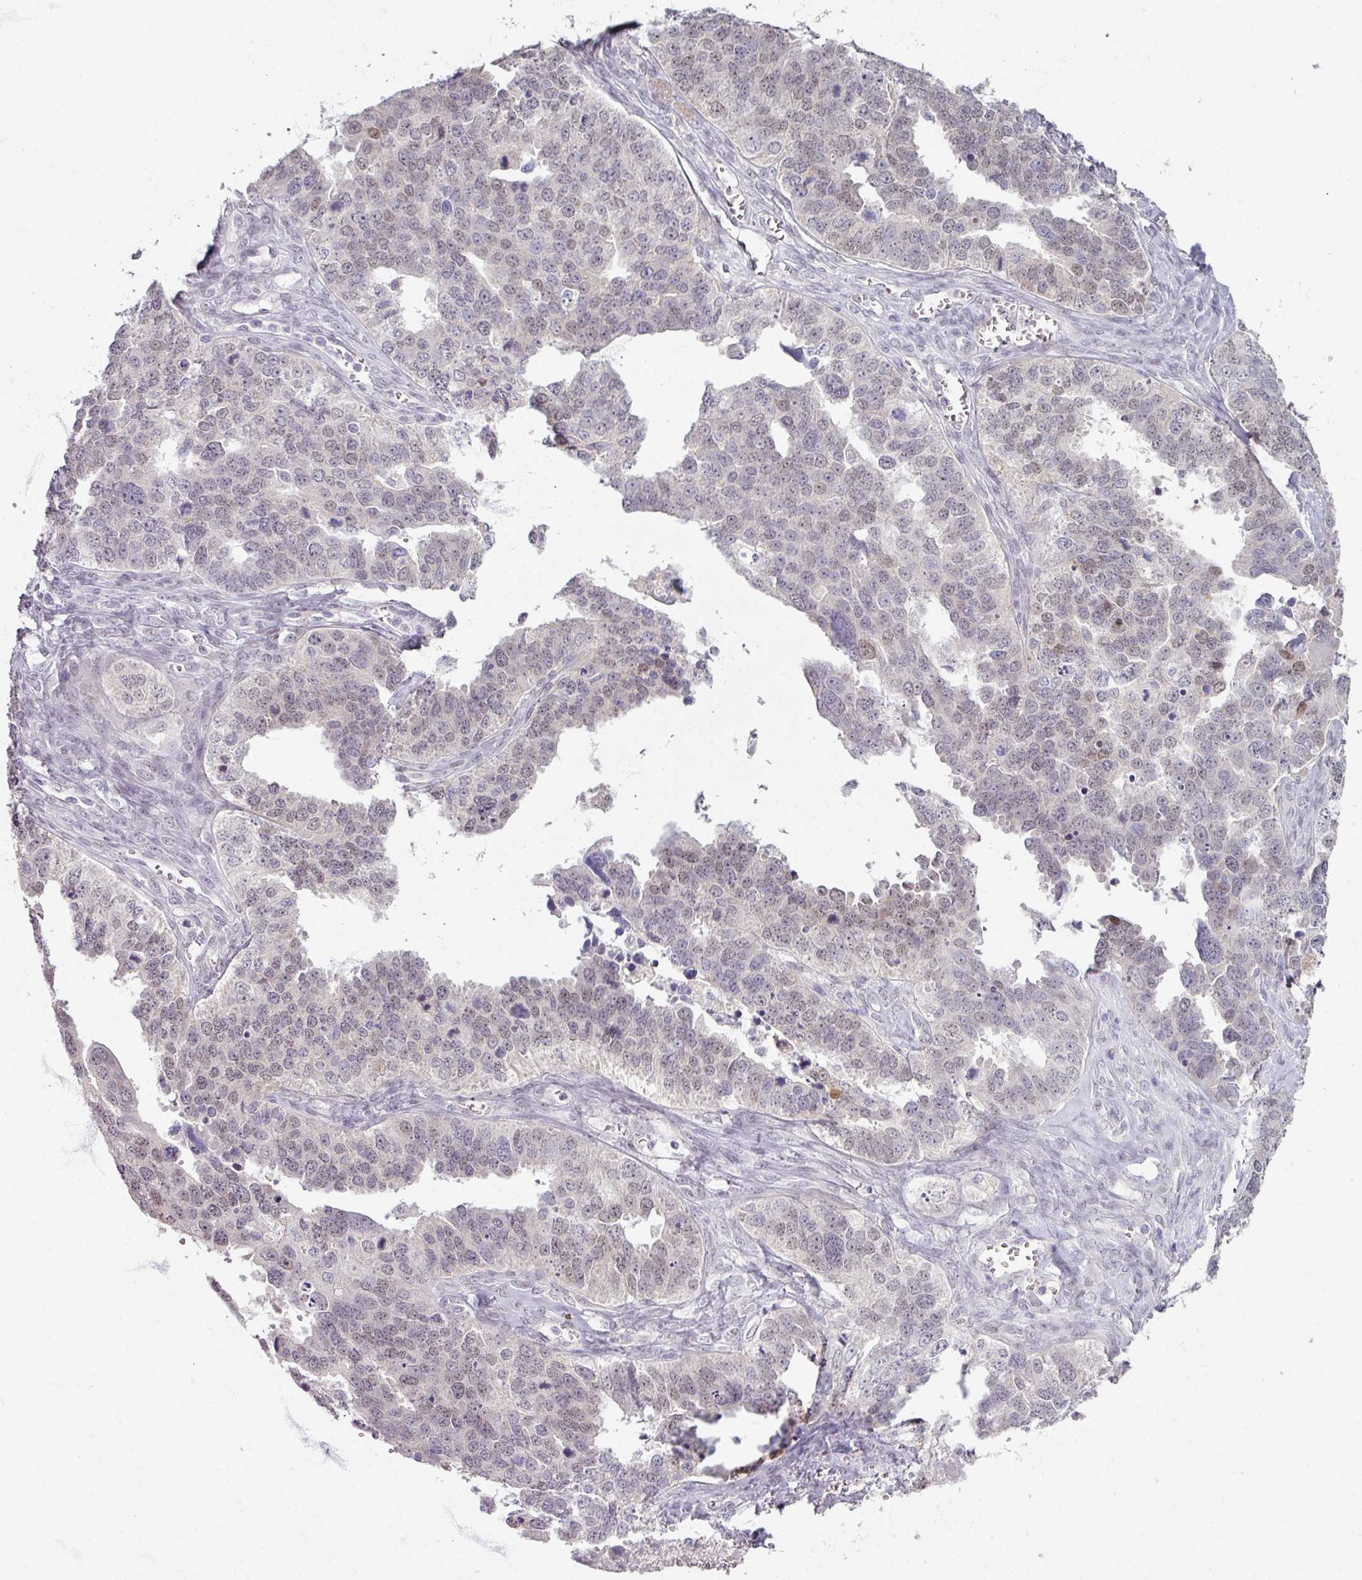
{"staining": {"intensity": "negative", "quantity": "none", "location": "none"}, "tissue": "ovarian cancer", "cell_type": "Tumor cells", "image_type": "cancer", "snomed": [{"axis": "morphology", "description": "Cystadenocarcinoma, serous, NOS"}, {"axis": "topography", "description": "Ovary"}], "caption": "IHC of human ovarian serous cystadenocarcinoma reveals no positivity in tumor cells.", "gene": "SOX11", "patient": {"sex": "female", "age": 76}}